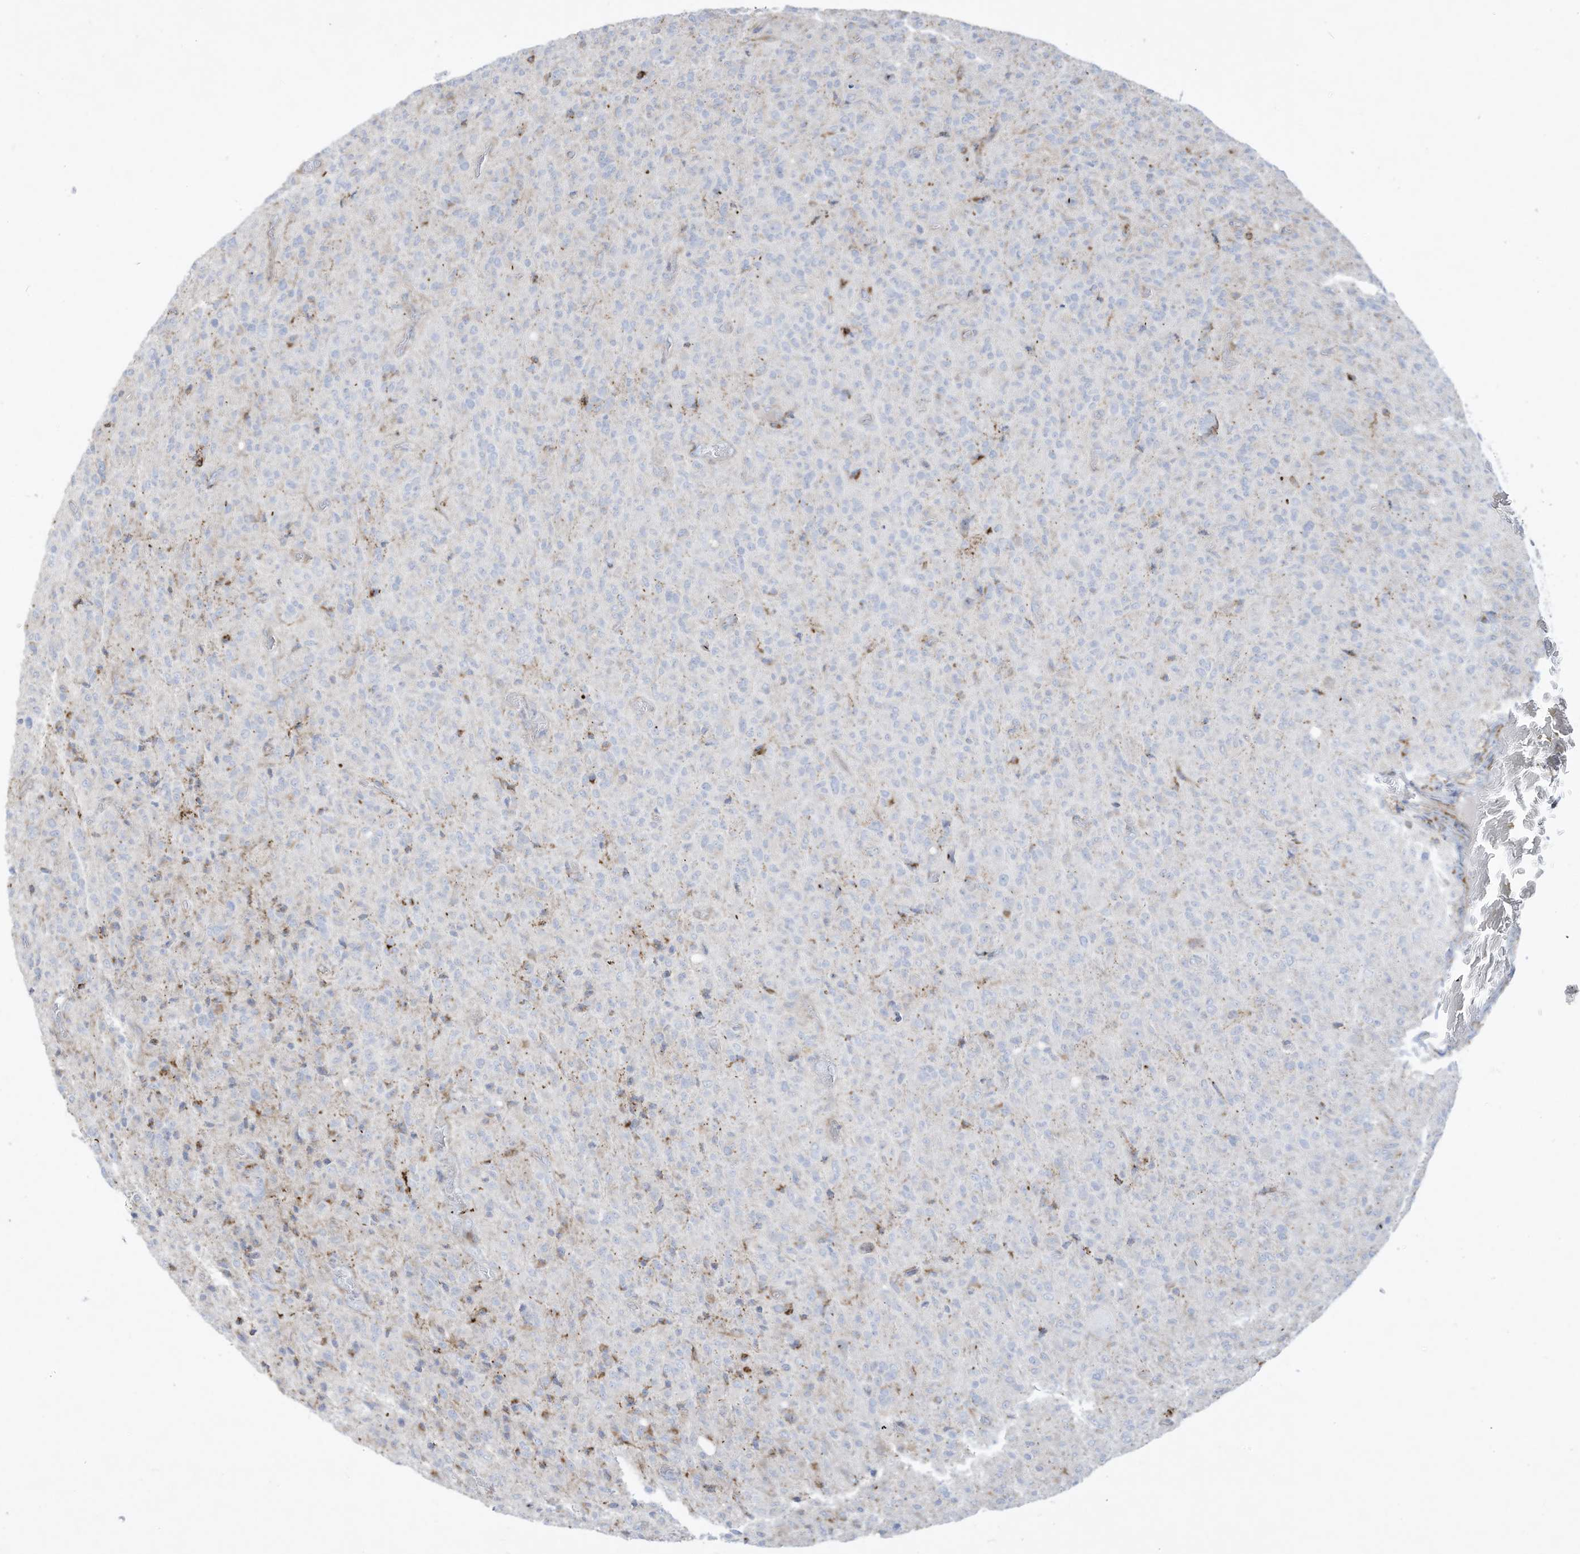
{"staining": {"intensity": "negative", "quantity": "none", "location": "none"}, "tissue": "glioma", "cell_type": "Tumor cells", "image_type": "cancer", "snomed": [{"axis": "morphology", "description": "Glioma, malignant, High grade"}, {"axis": "topography", "description": "Brain"}], "caption": "Photomicrograph shows no protein staining in tumor cells of malignant glioma (high-grade) tissue.", "gene": "THNSL2", "patient": {"sex": "female", "age": 57}}